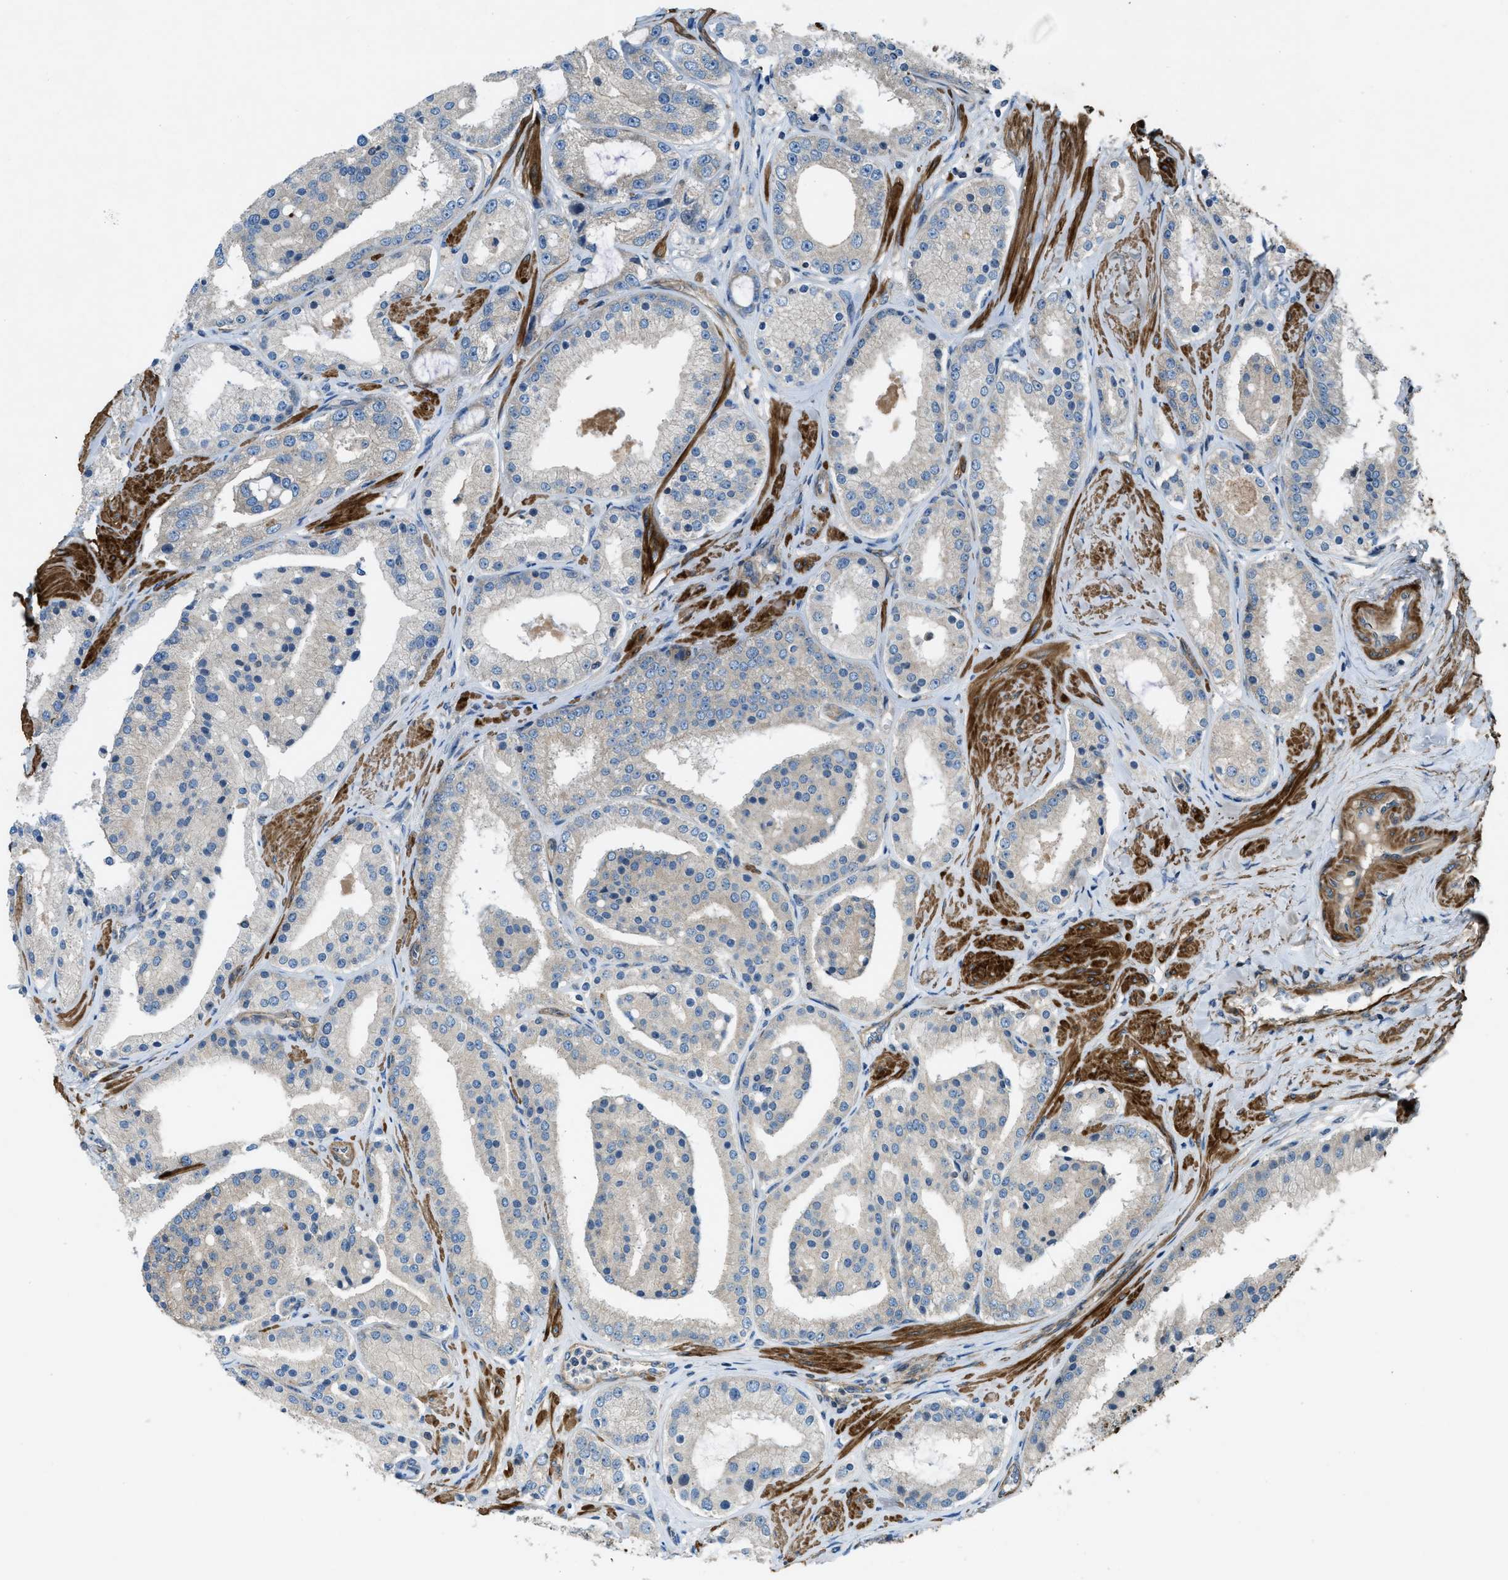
{"staining": {"intensity": "weak", "quantity": "<25%", "location": "cytoplasmic/membranous"}, "tissue": "prostate cancer", "cell_type": "Tumor cells", "image_type": "cancer", "snomed": [{"axis": "morphology", "description": "Adenocarcinoma, Low grade"}, {"axis": "topography", "description": "Prostate"}], "caption": "Tumor cells show no significant staining in prostate cancer (adenocarcinoma (low-grade)). The staining is performed using DAB (3,3'-diaminobenzidine) brown chromogen with nuclei counter-stained in using hematoxylin.", "gene": "VEZT", "patient": {"sex": "male", "age": 63}}